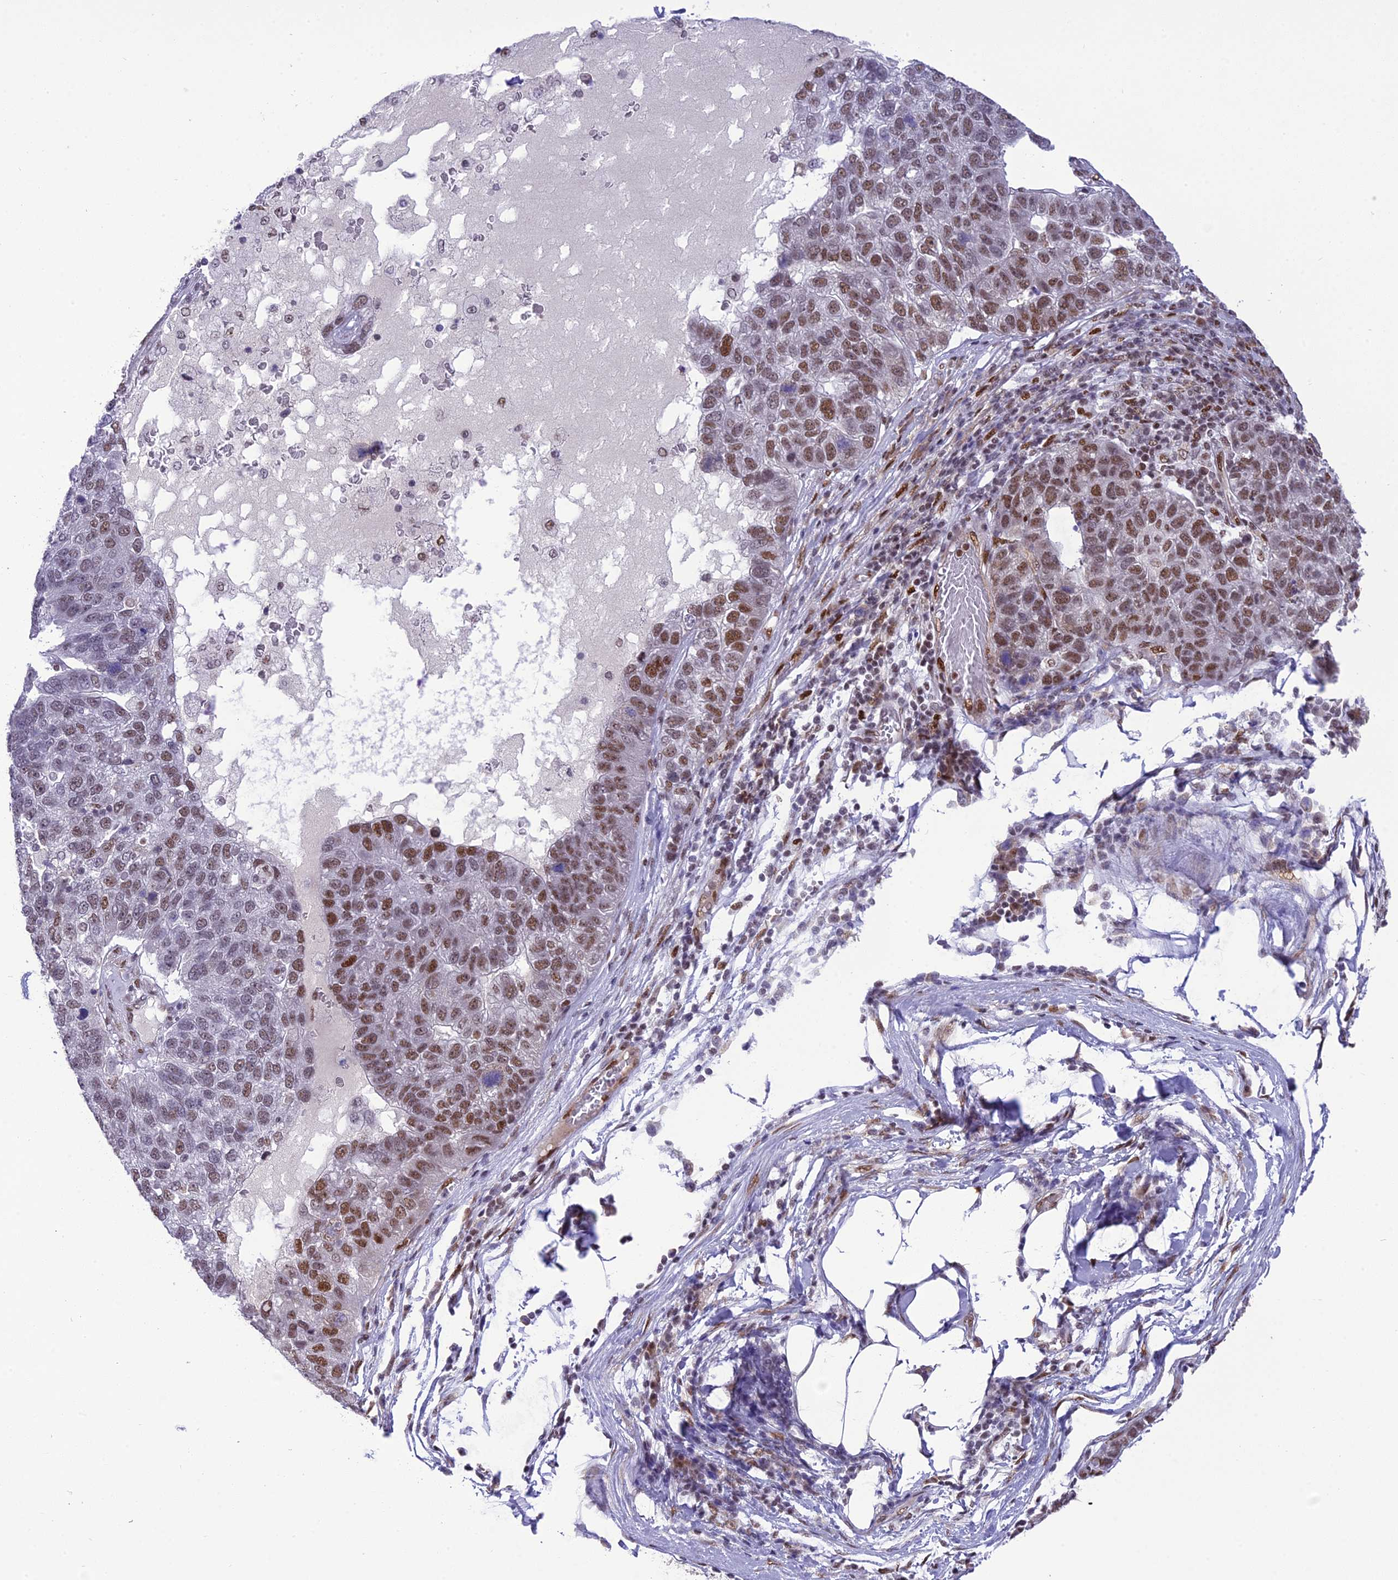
{"staining": {"intensity": "moderate", "quantity": ">75%", "location": "nuclear"}, "tissue": "pancreatic cancer", "cell_type": "Tumor cells", "image_type": "cancer", "snomed": [{"axis": "morphology", "description": "Adenocarcinoma, NOS"}, {"axis": "topography", "description": "Pancreas"}], "caption": "The immunohistochemical stain highlights moderate nuclear expression in tumor cells of adenocarcinoma (pancreatic) tissue.", "gene": "DDX1", "patient": {"sex": "female", "age": 61}}